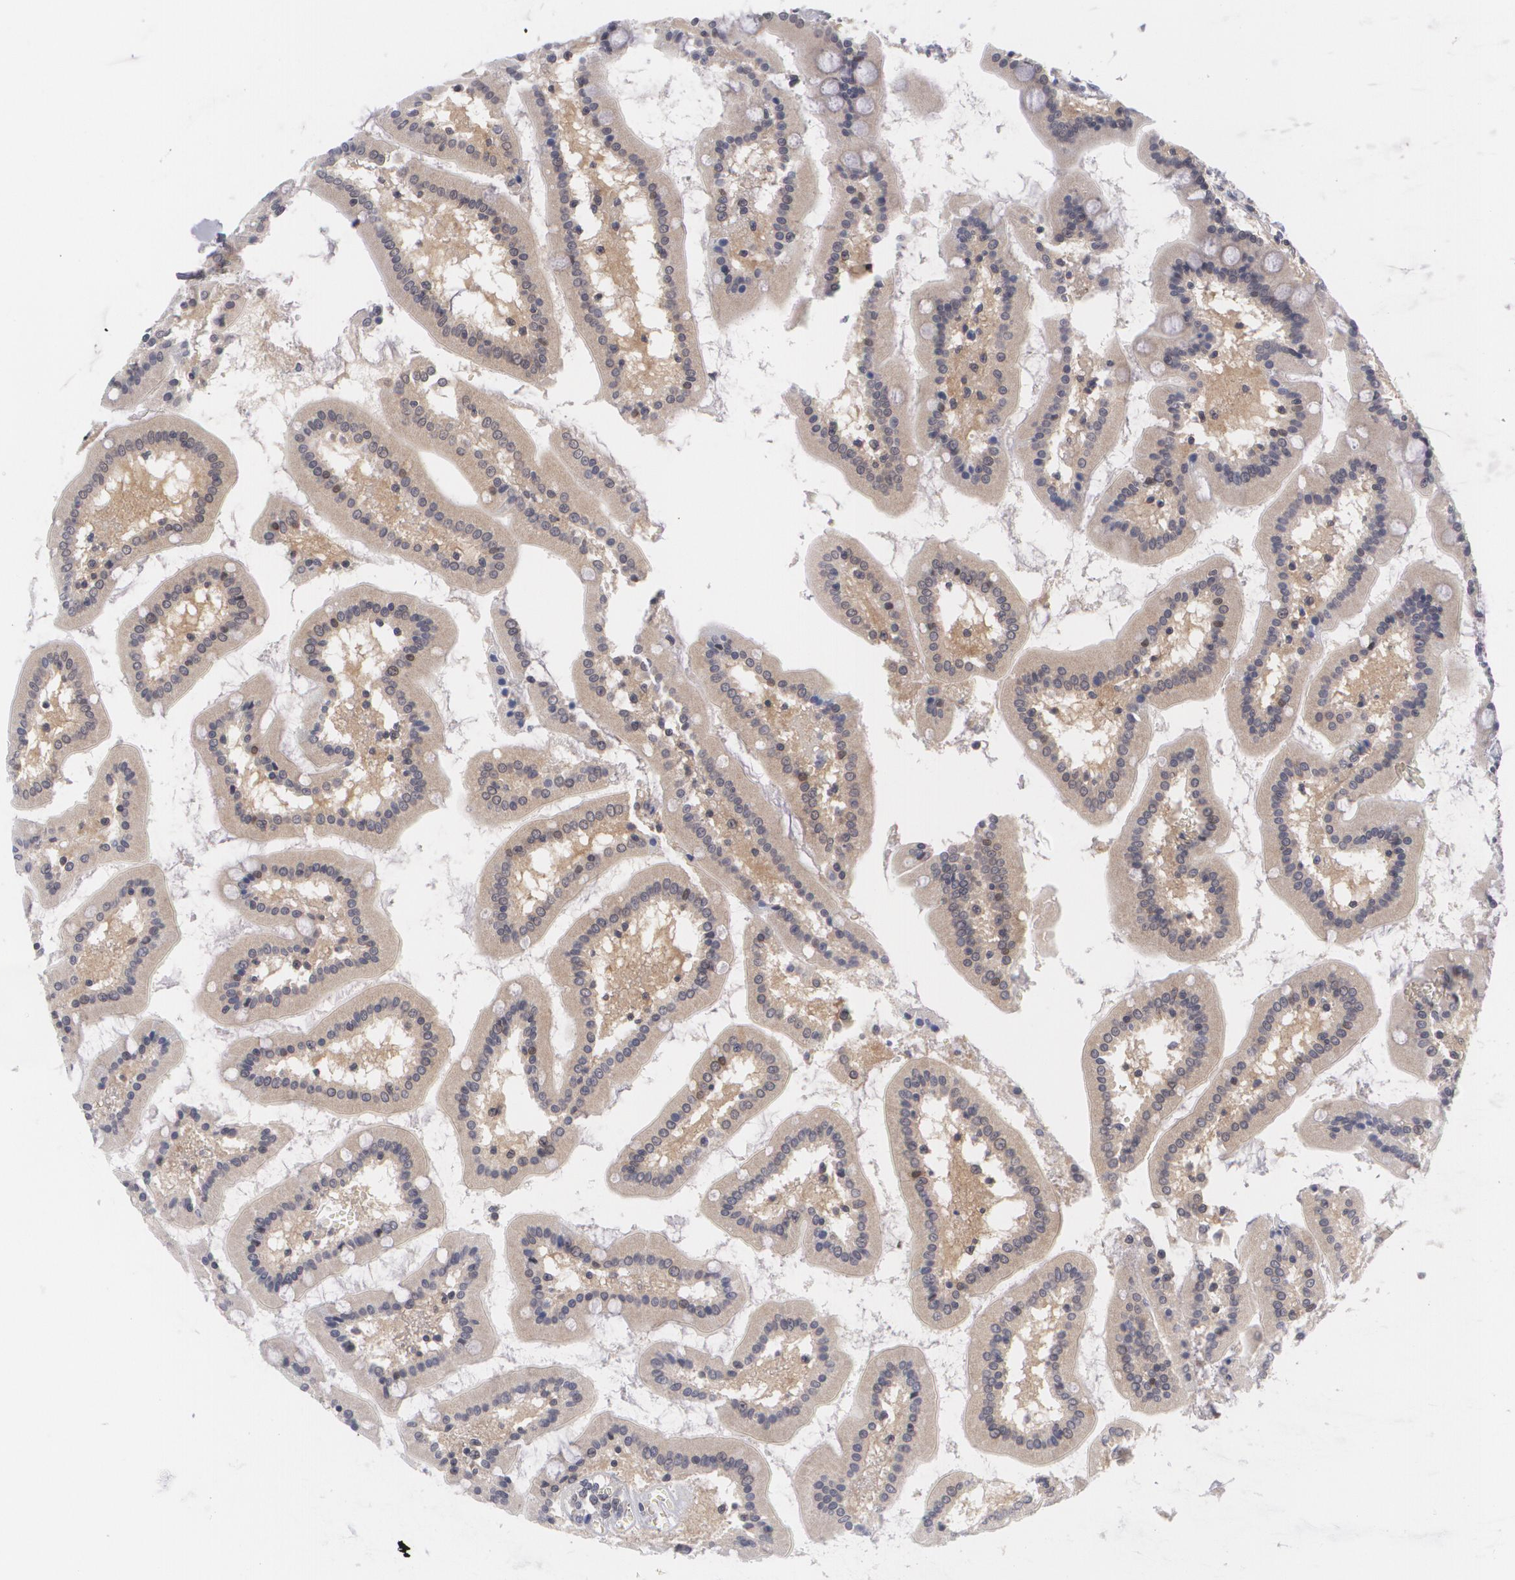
{"staining": {"intensity": "moderate", "quantity": ">75%", "location": "cytoplasmic/membranous"}, "tissue": "small intestine", "cell_type": "Glandular cells", "image_type": "normal", "snomed": [{"axis": "morphology", "description": "Normal tissue, NOS"}, {"axis": "topography", "description": "Small intestine"}], "caption": "Immunohistochemistry staining of normal small intestine, which displays medium levels of moderate cytoplasmic/membranous positivity in about >75% of glandular cells indicating moderate cytoplasmic/membranous protein expression. The staining was performed using DAB (brown) for protein detection and nuclei were counterstained in hematoxylin (blue).", "gene": "BCL10", "patient": {"sex": "male", "age": 59}}